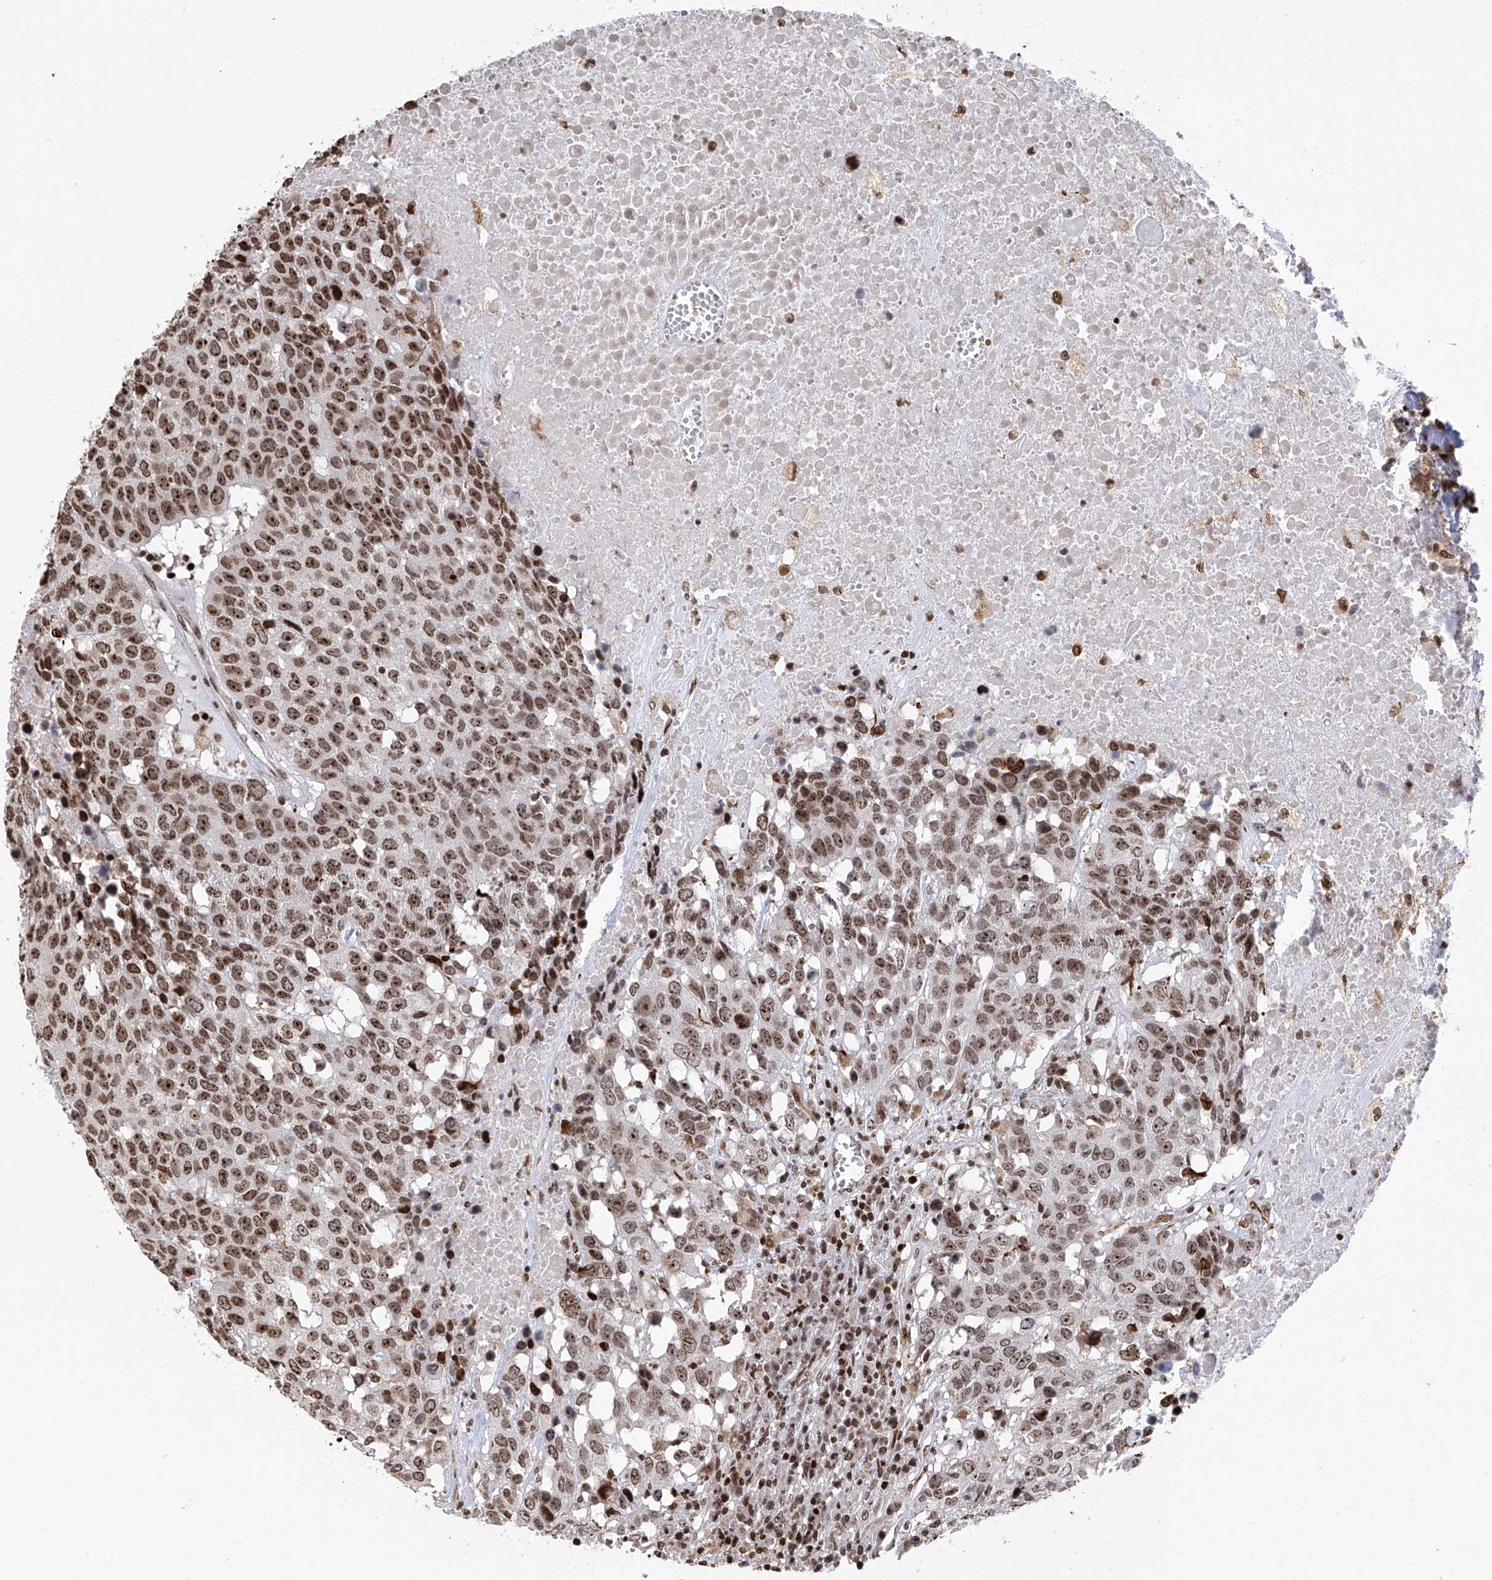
{"staining": {"intensity": "strong", "quantity": ">75%", "location": "nuclear"}, "tissue": "head and neck cancer", "cell_type": "Tumor cells", "image_type": "cancer", "snomed": [{"axis": "morphology", "description": "Squamous cell carcinoma, NOS"}, {"axis": "topography", "description": "Head-Neck"}], "caption": "DAB (3,3'-diaminobenzidine) immunohistochemical staining of head and neck cancer (squamous cell carcinoma) displays strong nuclear protein expression in about >75% of tumor cells.", "gene": "PAK1IP1", "patient": {"sex": "male", "age": 66}}